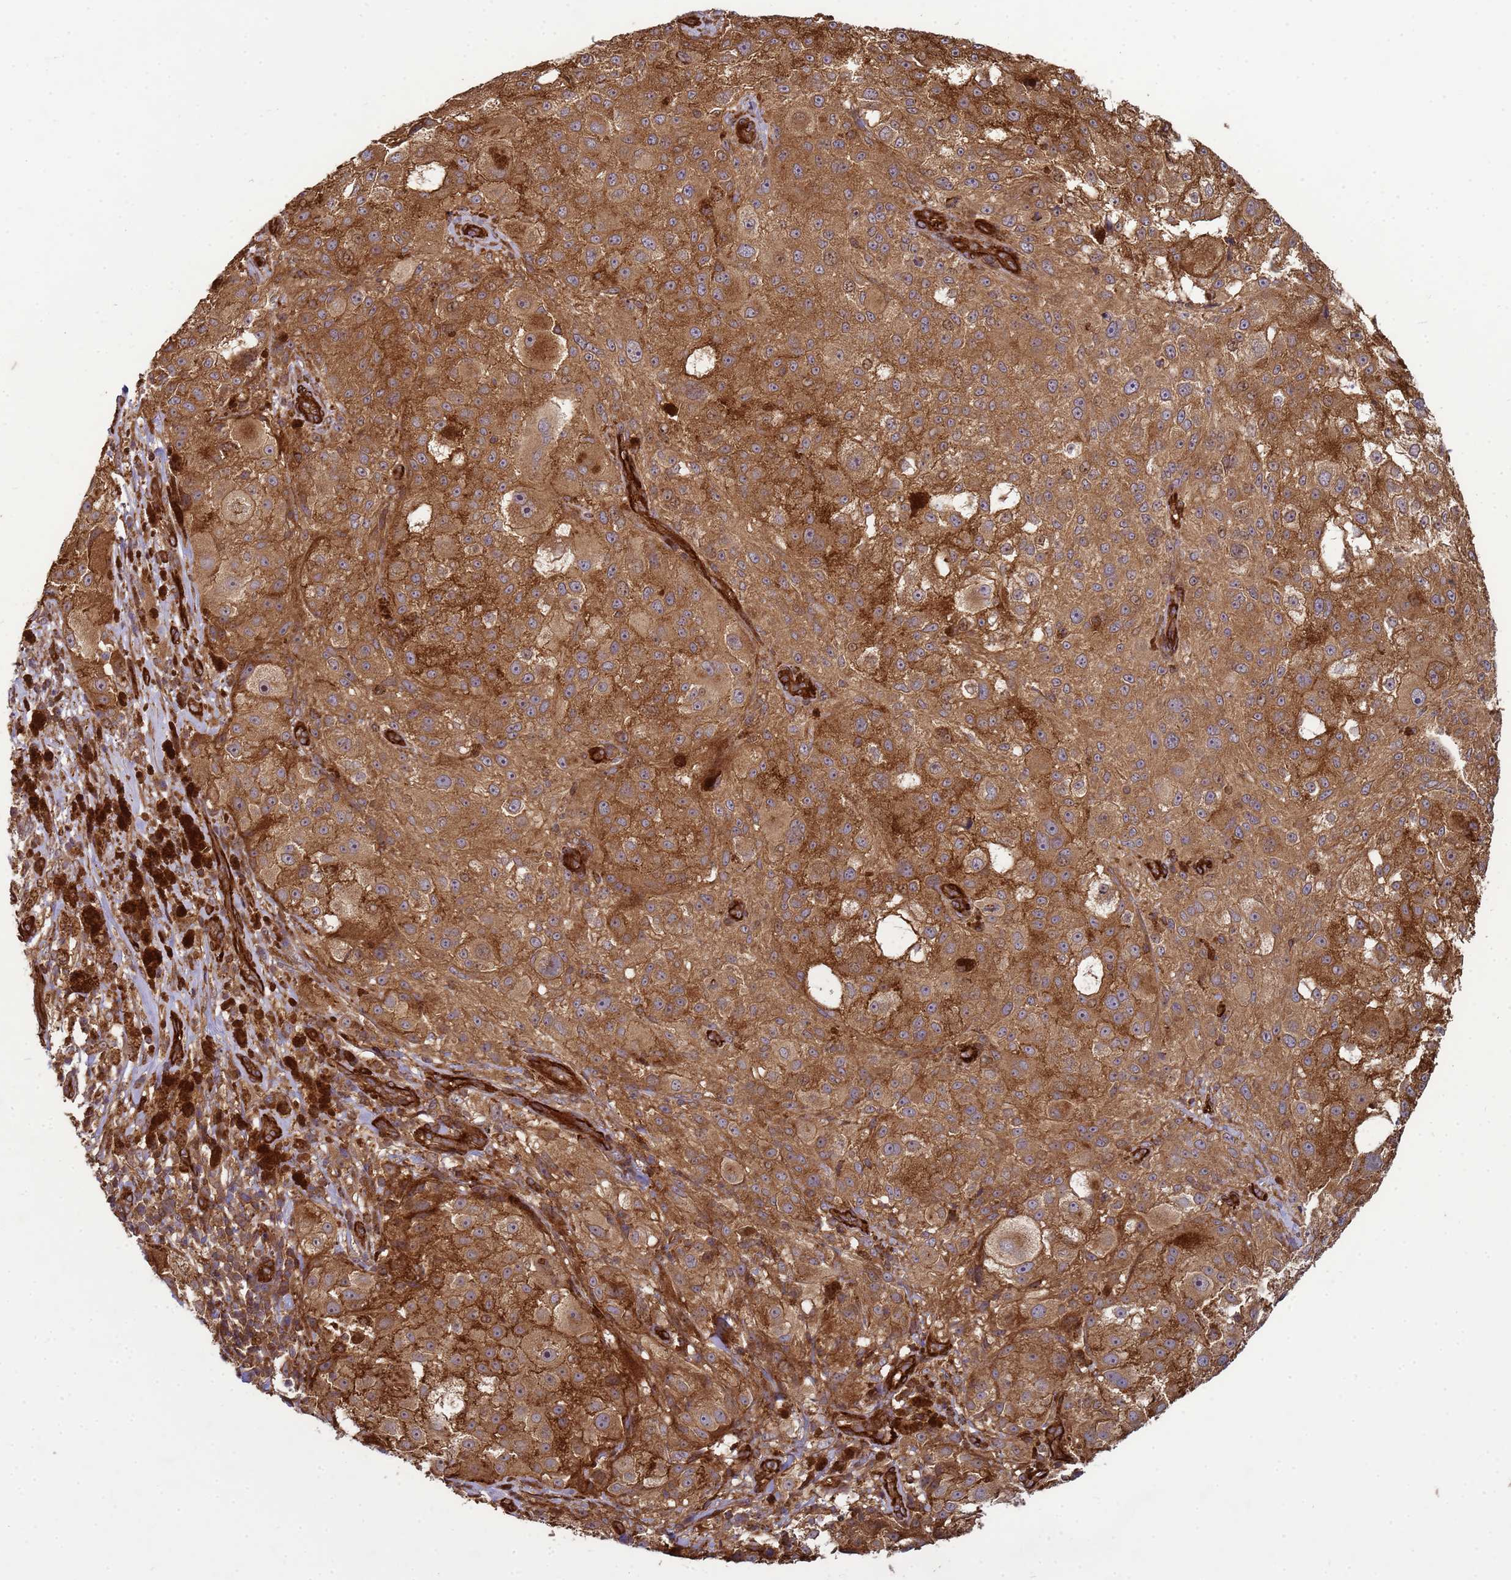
{"staining": {"intensity": "strong", "quantity": ">75%", "location": "cytoplasmic/membranous"}, "tissue": "melanoma", "cell_type": "Tumor cells", "image_type": "cancer", "snomed": [{"axis": "morphology", "description": "Necrosis, NOS"}, {"axis": "morphology", "description": "Malignant melanoma, NOS"}, {"axis": "topography", "description": "Skin"}], "caption": "A histopathology image of human melanoma stained for a protein demonstrates strong cytoplasmic/membranous brown staining in tumor cells.", "gene": "CNOT1", "patient": {"sex": "female", "age": 87}}